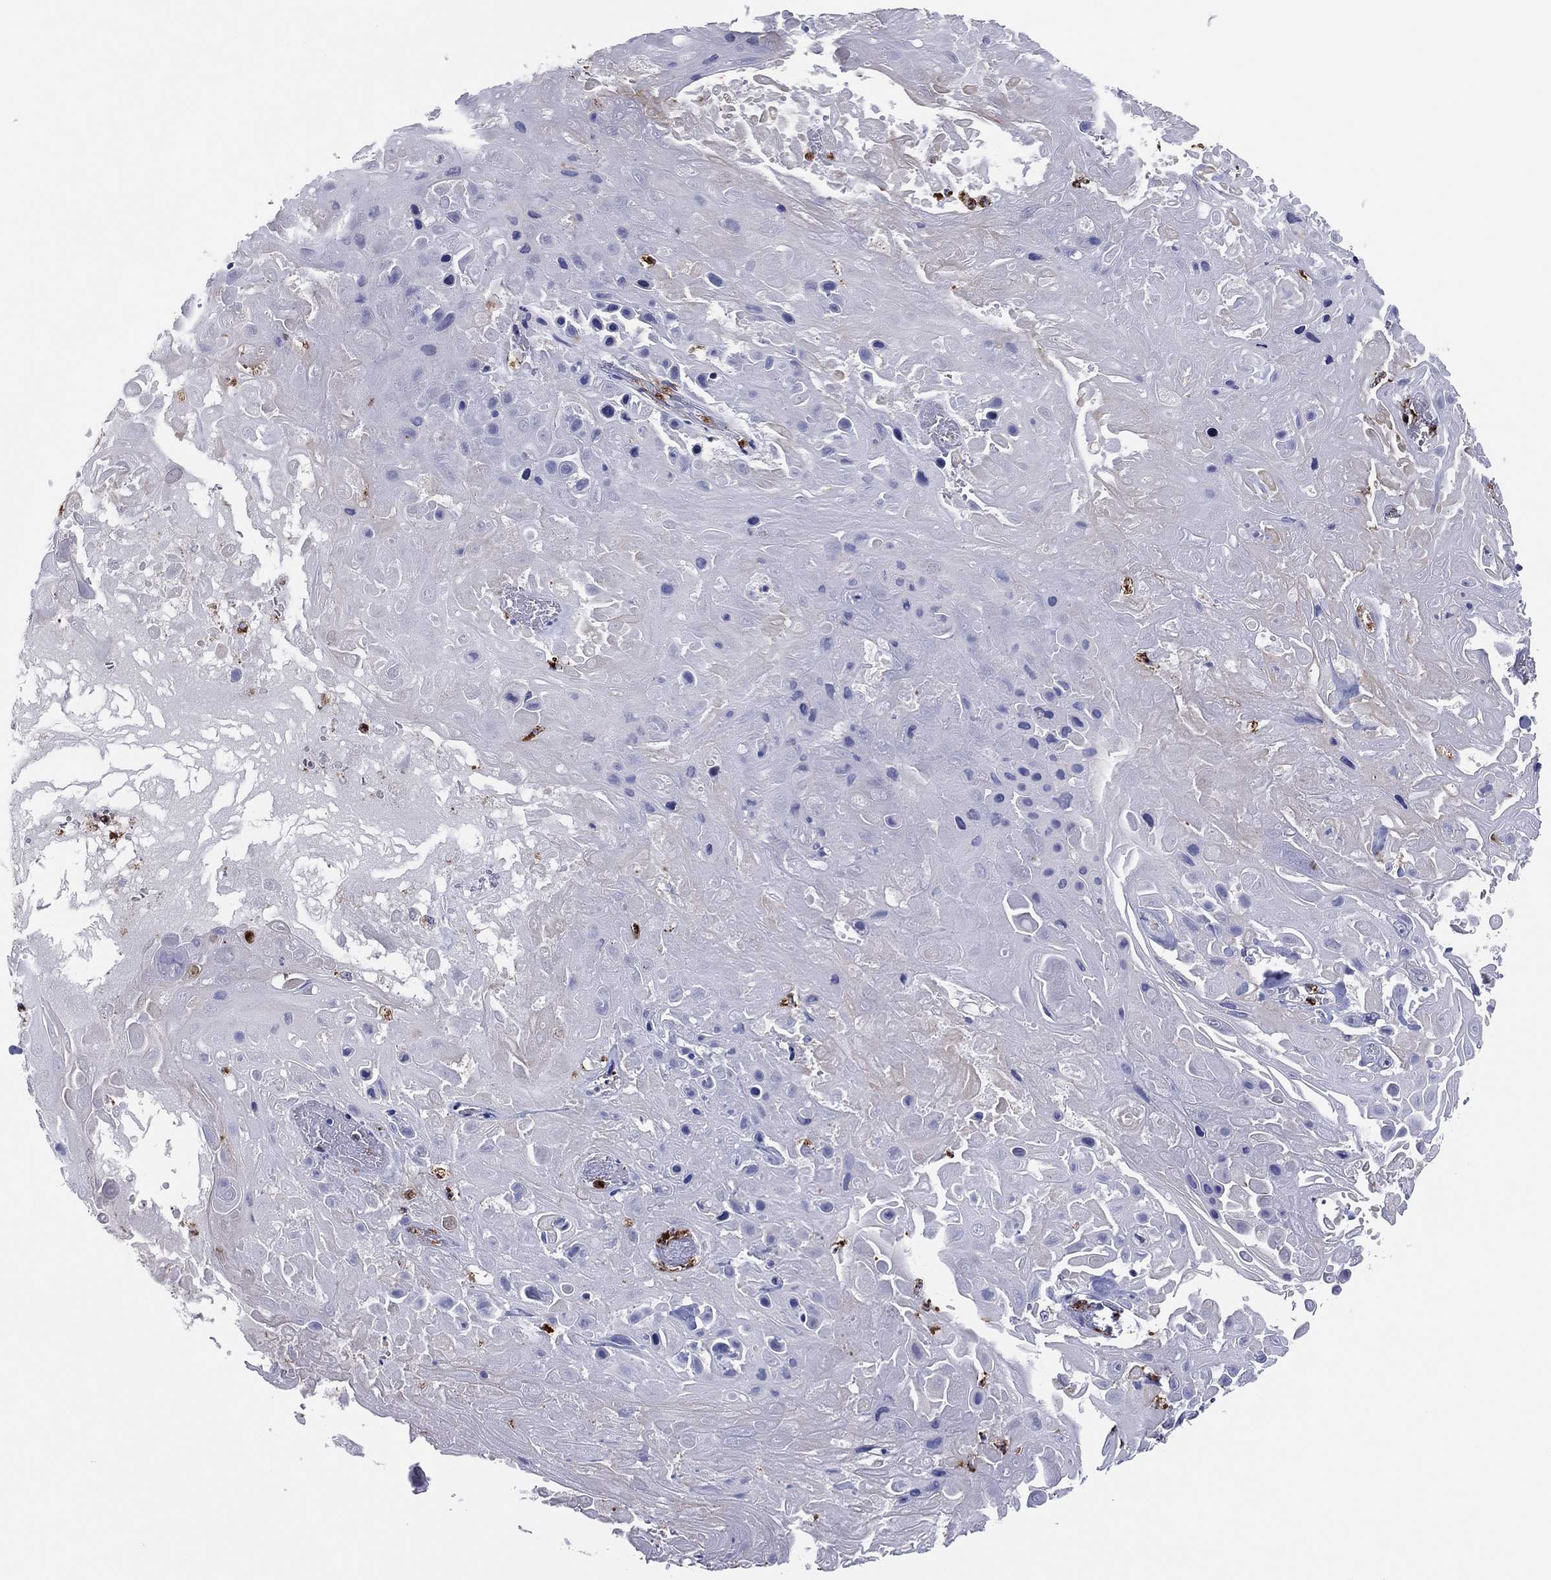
{"staining": {"intensity": "negative", "quantity": "none", "location": "none"}, "tissue": "skin cancer", "cell_type": "Tumor cells", "image_type": "cancer", "snomed": [{"axis": "morphology", "description": "Squamous cell carcinoma, NOS"}, {"axis": "topography", "description": "Skin"}], "caption": "Immunohistochemistry (IHC) image of squamous cell carcinoma (skin) stained for a protein (brown), which exhibits no staining in tumor cells. The staining was performed using DAB (3,3'-diaminobenzidine) to visualize the protein expression in brown, while the nuclei were stained in blue with hematoxylin (Magnification: 20x).", "gene": "PLAC8", "patient": {"sex": "male", "age": 82}}